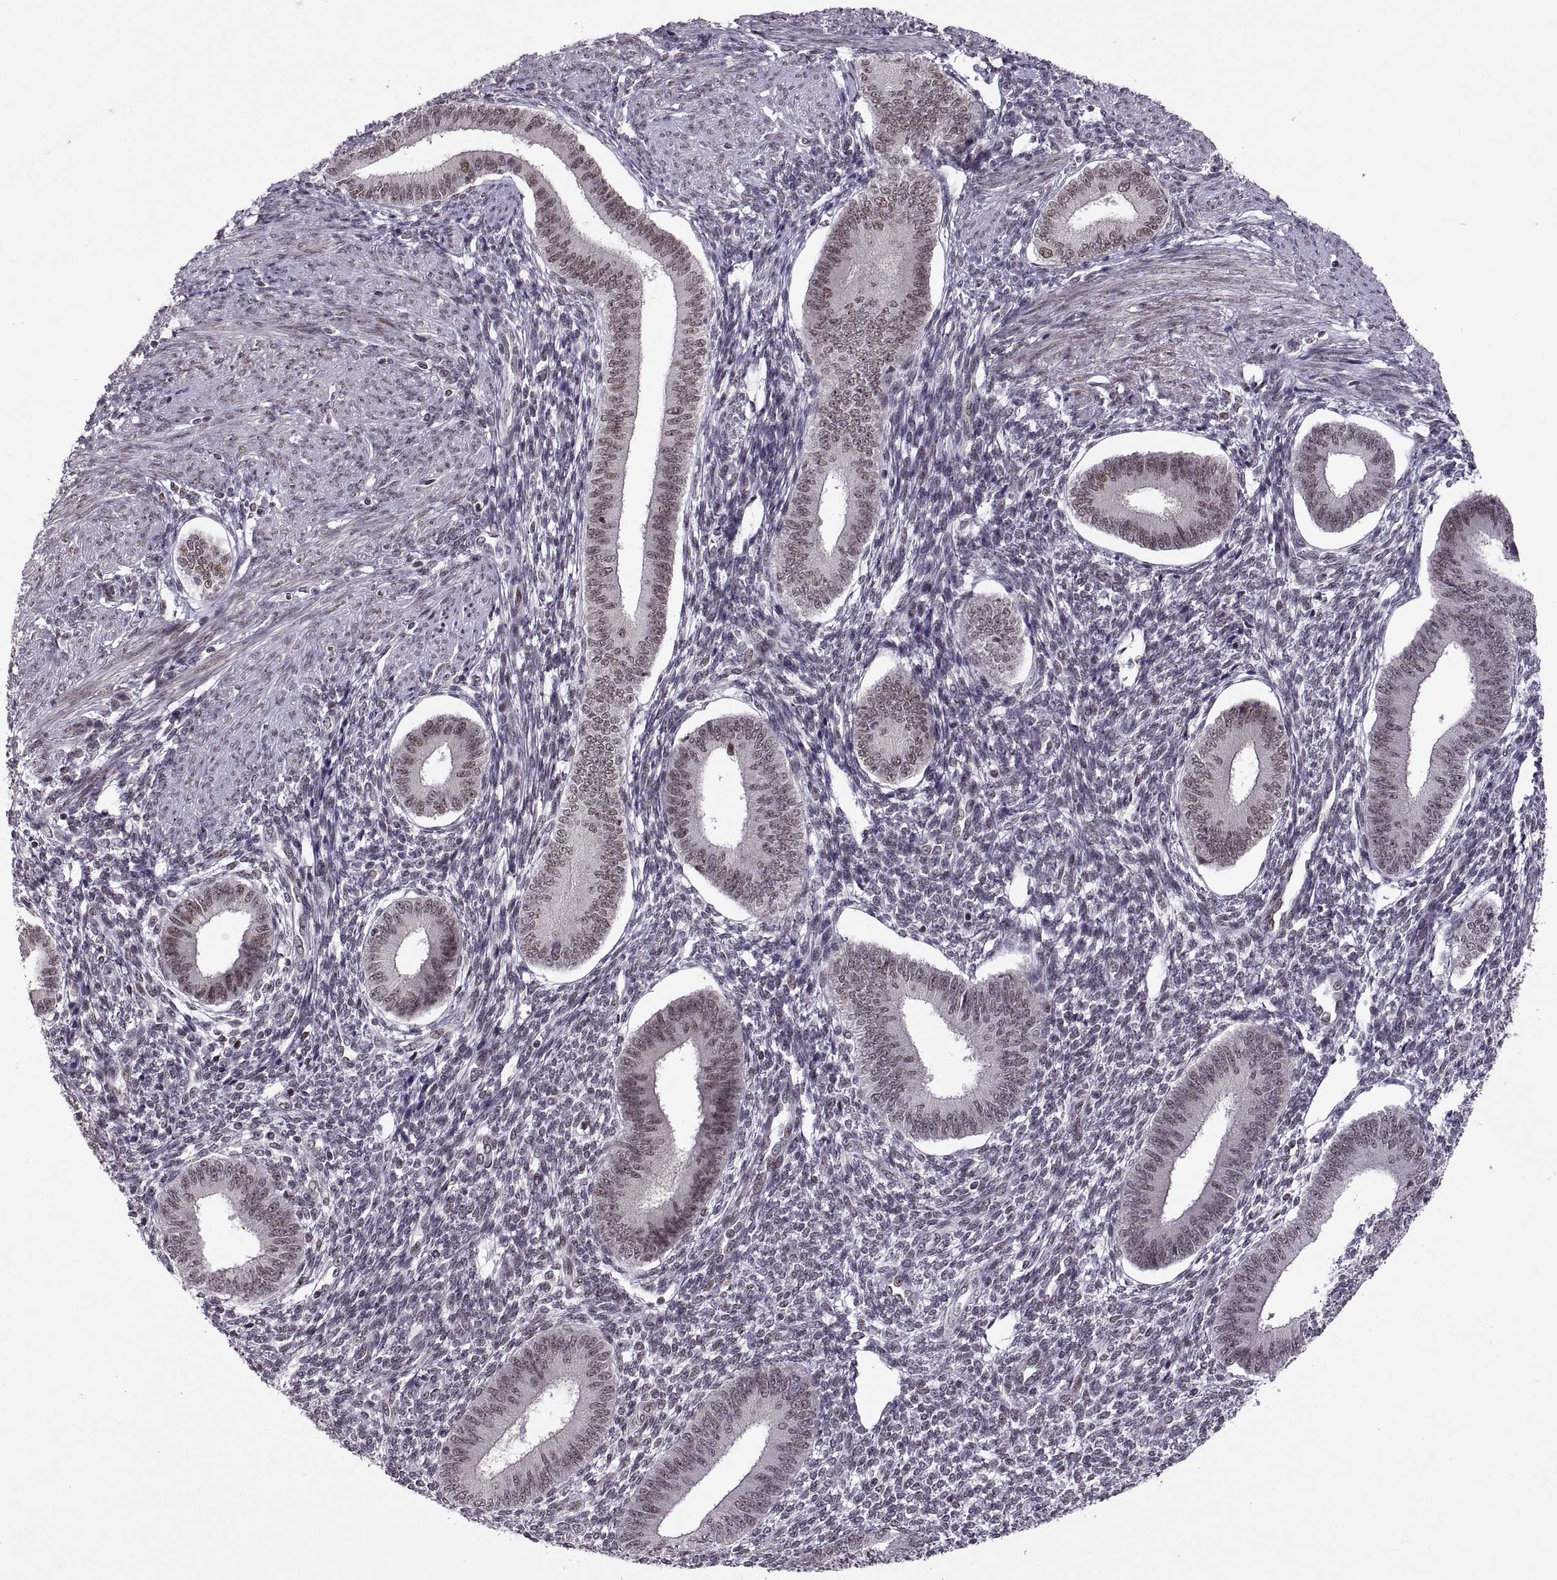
{"staining": {"intensity": "weak", "quantity": ">75%", "location": "nuclear"}, "tissue": "endometrium", "cell_type": "Cells in endometrial stroma", "image_type": "normal", "snomed": [{"axis": "morphology", "description": "Normal tissue, NOS"}, {"axis": "topography", "description": "Endometrium"}], "caption": "Immunohistochemistry (IHC) staining of benign endometrium, which shows low levels of weak nuclear expression in approximately >75% of cells in endometrial stroma indicating weak nuclear protein expression. The staining was performed using DAB (brown) for protein detection and nuclei were counterstained in hematoxylin (blue).", "gene": "MT1E", "patient": {"sex": "female", "age": 39}}